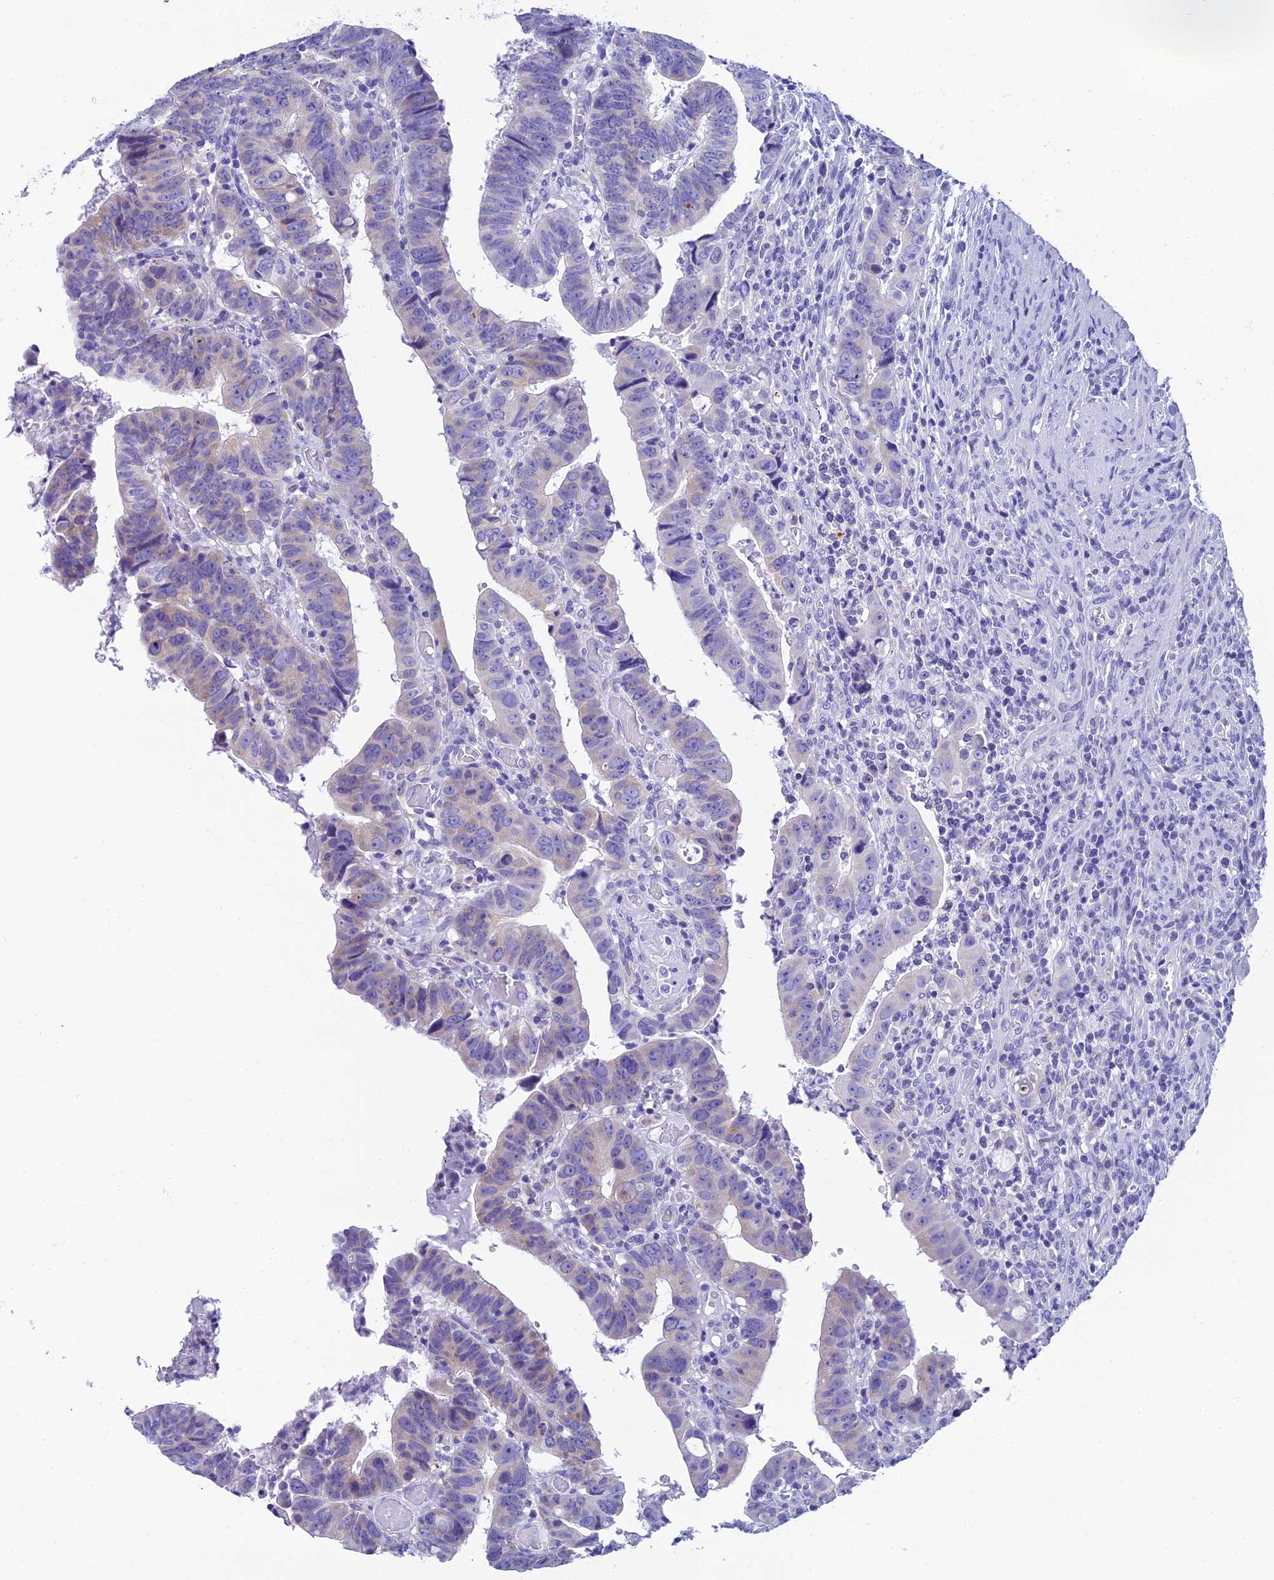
{"staining": {"intensity": "negative", "quantity": "none", "location": "none"}, "tissue": "colorectal cancer", "cell_type": "Tumor cells", "image_type": "cancer", "snomed": [{"axis": "morphology", "description": "Normal tissue, NOS"}, {"axis": "morphology", "description": "Adenocarcinoma, NOS"}, {"axis": "topography", "description": "Rectum"}], "caption": "Human adenocarcinoma (colorectal) stained for a protein using immunohistochemistry (IHC) reveals no positivity in tumor cells.", "gene": "REEP4", "patient": {"sex": "female", "age": 65}}